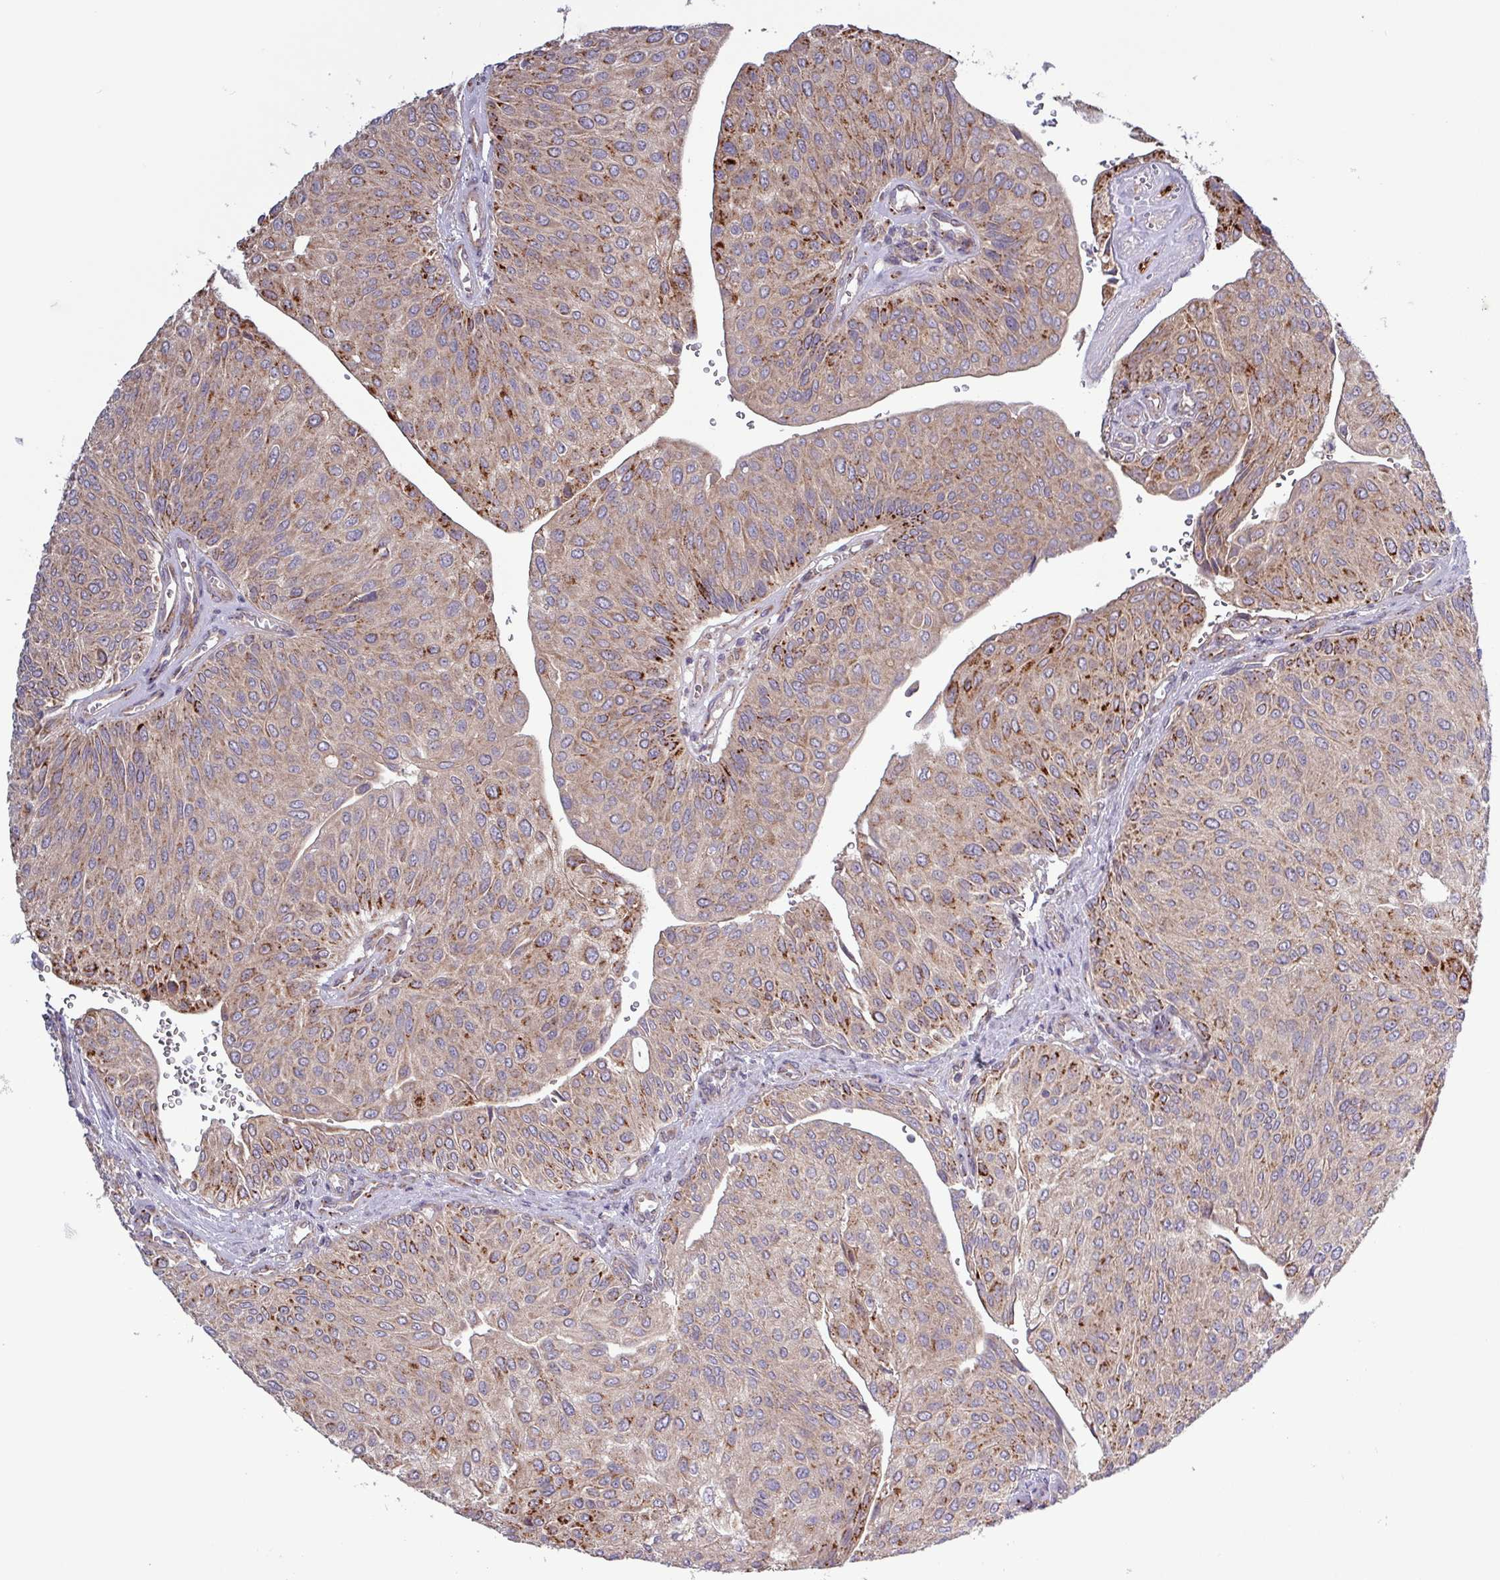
{"staining": {"intensity": "moderate", "quantity": "25%-75%", "location": "cytoplasmic/membranous"}, "tissue": "urothelial cancer", "cell_type": "Tumor cells", "image_type": "cancer", "snomed": [{"axis": "morphology", "description": "Urothelial carcinoma, NOS"}, {"axis": "topography", "description": "Urinary bladder"}], "caption": "The micrograph displays immunohistochemical staining of transitional cell carcinoma. There is moderate cytoplasmic/membranous staining is identified in about 25%-75% of tumor cells.", "gene": "PLIN2", "patient": {"sex": "male", "age": 67}}